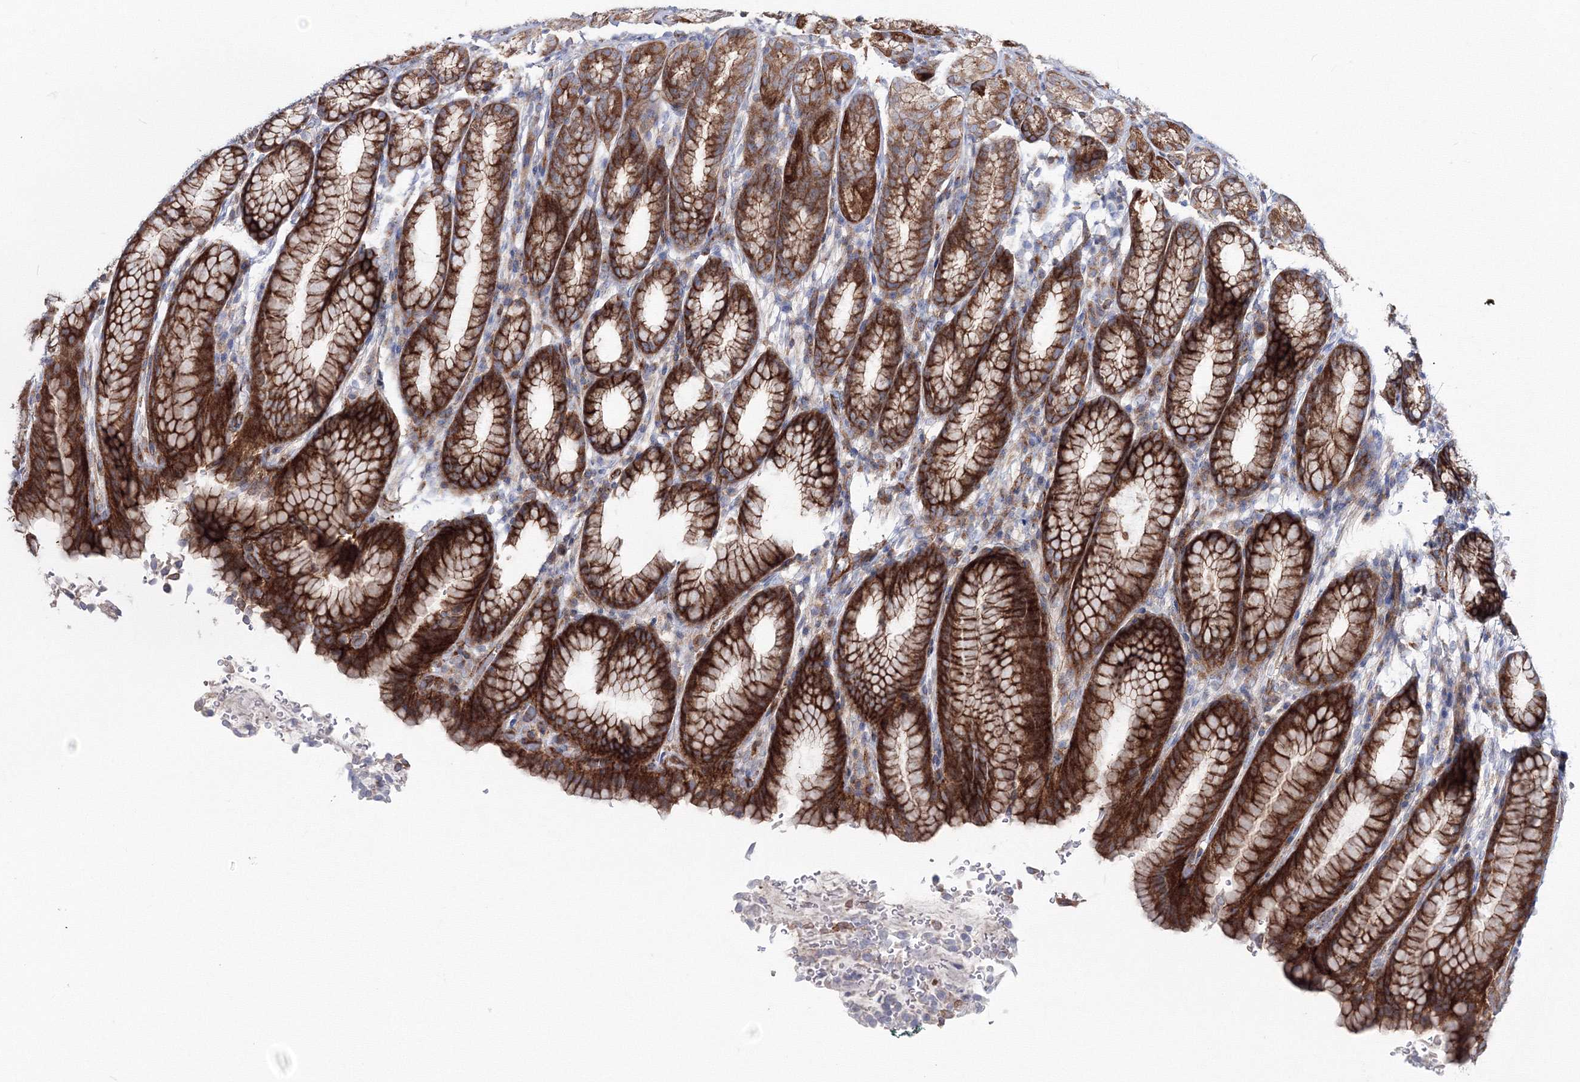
{"staining": {"intensity": "strong", "quantity": "25%-75%", "location": "cytoplasmic/membranous"}, "tissue": "stomach", "cell_type": "Glandular cells", "image_type": "normal", "snomed": [{"axis": "morphology", "description": "Normal tissue, NOS"}, {"axis": "topography", "description": "Stomach"}], "caption": "Strong cytoplasmic/membranous protein expression is present in about 25%-75% of glandular cells in stomach. Immunohistochemistry stains the protein of interest in brown and the nuclei are stained blue.", "gene": "GGA2", "patient": {"sex": "male", "age": 42}}